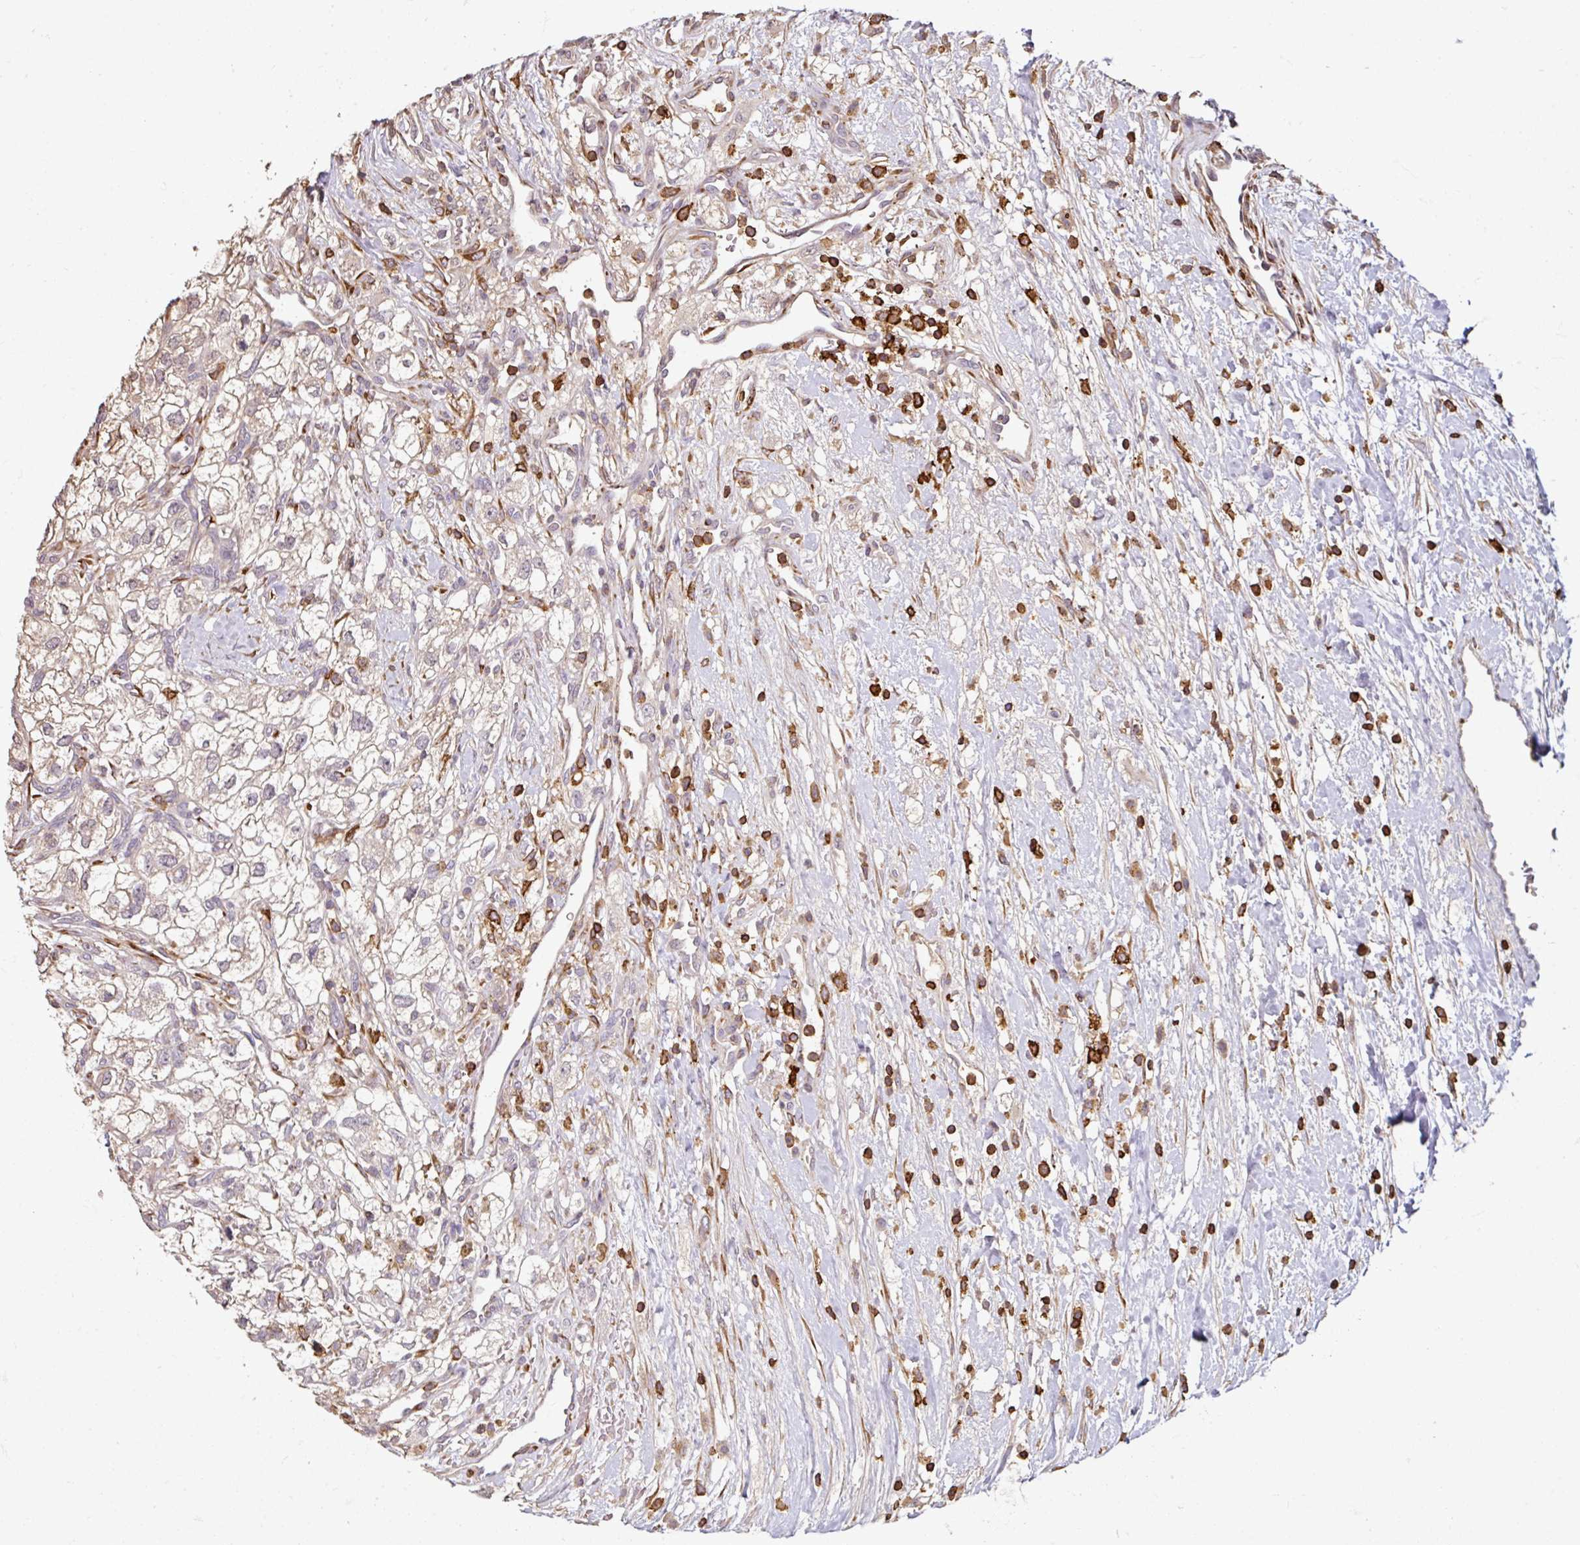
{"staining": {"intensity": "weak", "quantity": "25%-75%", "location": "cytoplasmic/membranous"}, "tissue": "renal cancer", "cell_type": "Tumor cells", "image_type": "cancer", "snomed": [{"axis": "morphology", "description": "Adenocarcinoma, NOS"}, {"axis": "topography", "description": "Kidney"}], "caption": "The photomicrograph exhibits staining of renal cancer, revealing weak cytoplasmic/membranous protein expression (brown color) within tumor cells.", "gene": "OLFML2B", "patient": {"sex": "male", "age": 59}}